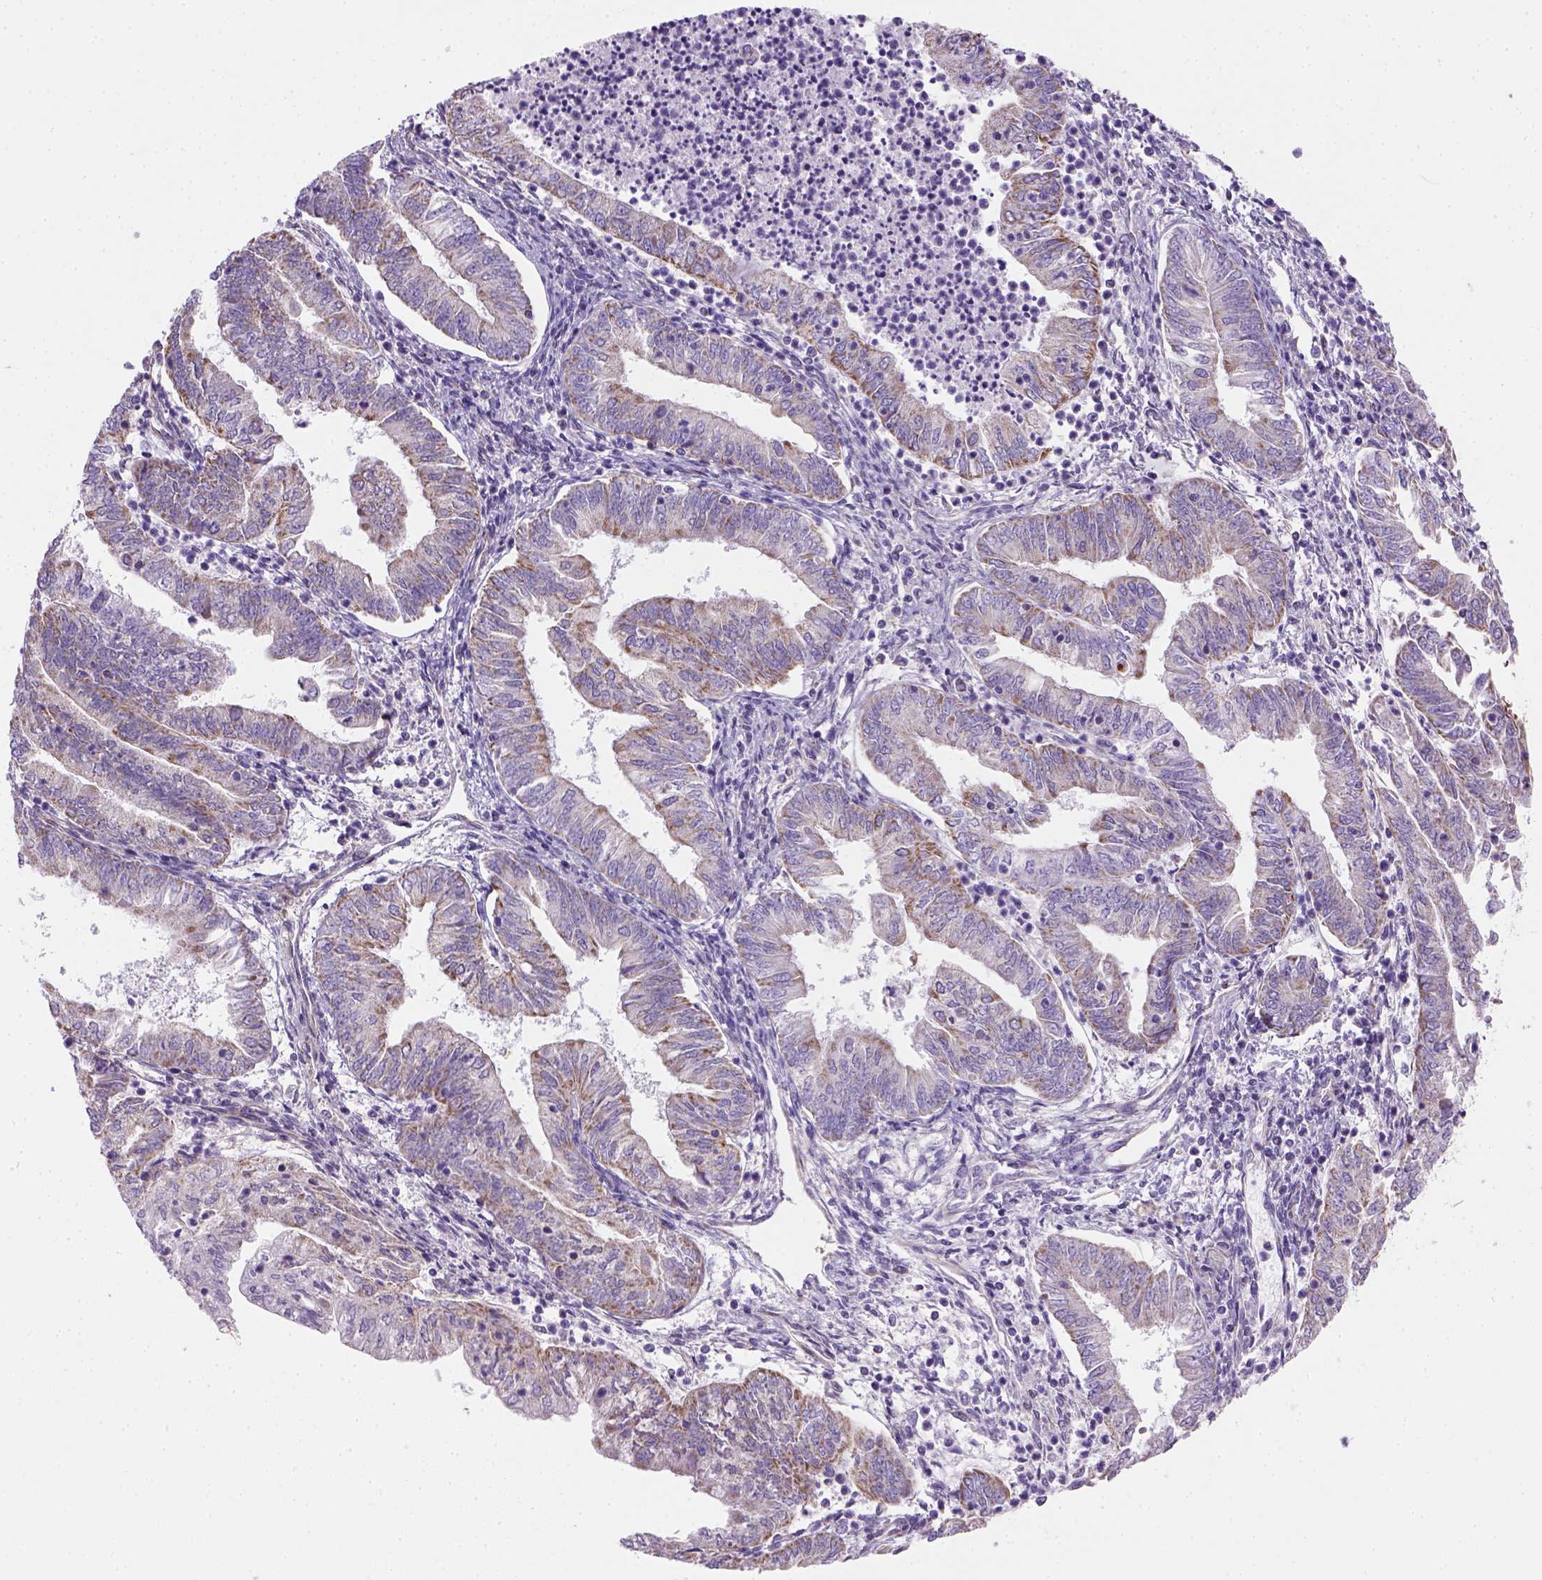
{"staining": {"intensity": "weak", "quantity": "25%-75%", "location": "cytoplasmic/membranous"}, "tissue": "endometrial cancer", "cell_type": "Tumor cells", "image_type": "cancer", "snomed": [{"axis": "morphology", "description": "Adenocarcinoma, NOS"}, {"axis": "topography", "description": "Endometrium"}], "caption": "Immunohistochemical staining of endometrial cancer (adenocarcinoma) demonstrates low levels of weak cytoplasmic/membranous expression in approximately 25%-75% of tumor cells.", "gene": "HTRA1", "patient": {"sex": "female", "age": 55}}